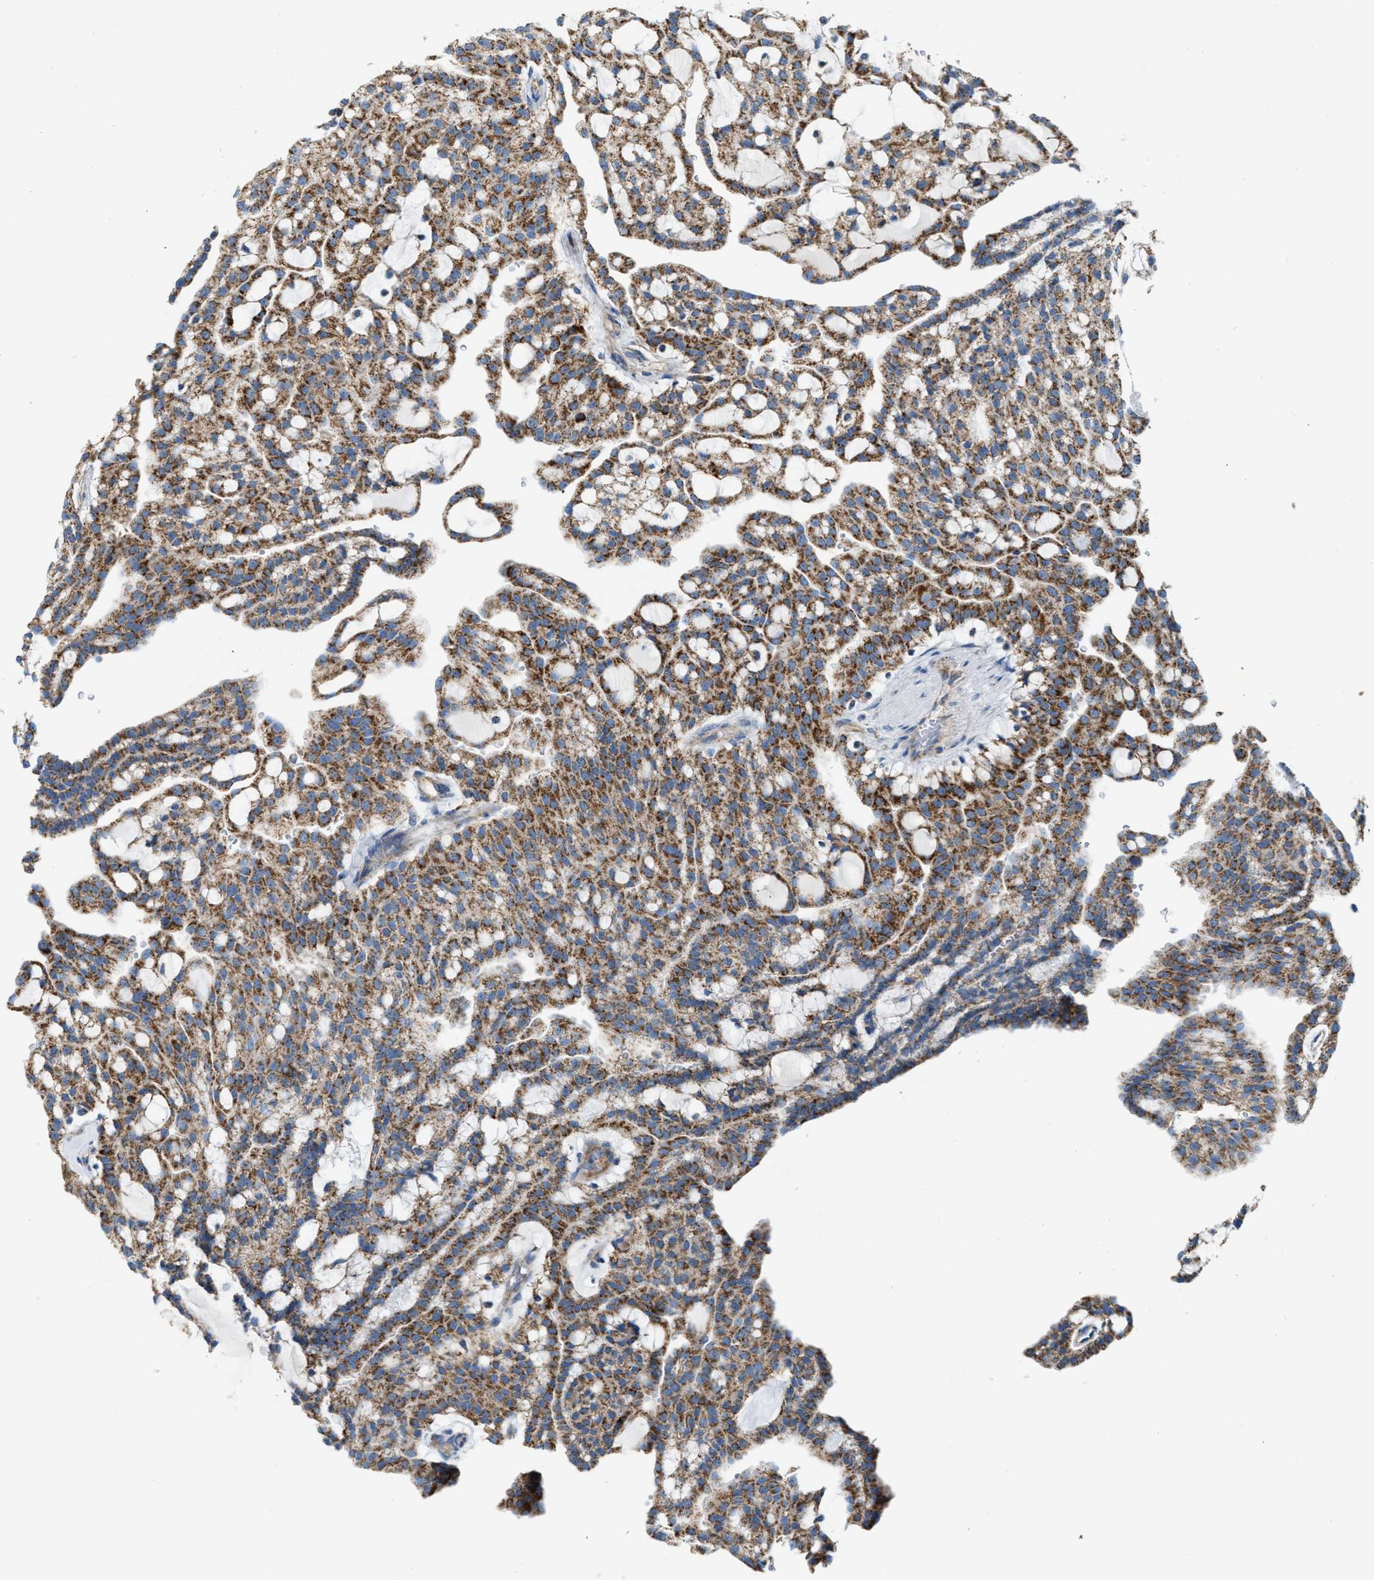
{"staining": {"intensity": "strong", "quantity": ">75%", "location": "cytoplasmic/membranous"}, "tissue": "renal cancer", "cell_type": "Tumor cells", "image_type": "cancer", "snomed": [{"axis": "morphology", "description": "Adenocarcinoma, NOS"}, {"axis": "topography", "description": "Kidney"}], "caption": "Immunohistochemical staining of human adenocarcinoma (renal) displays high levels of strong cytoplasmic/membranous staining in about >75% of tumor cells.", "gene": "JADE1", "patient": {"sex": "male", "age": 63}}